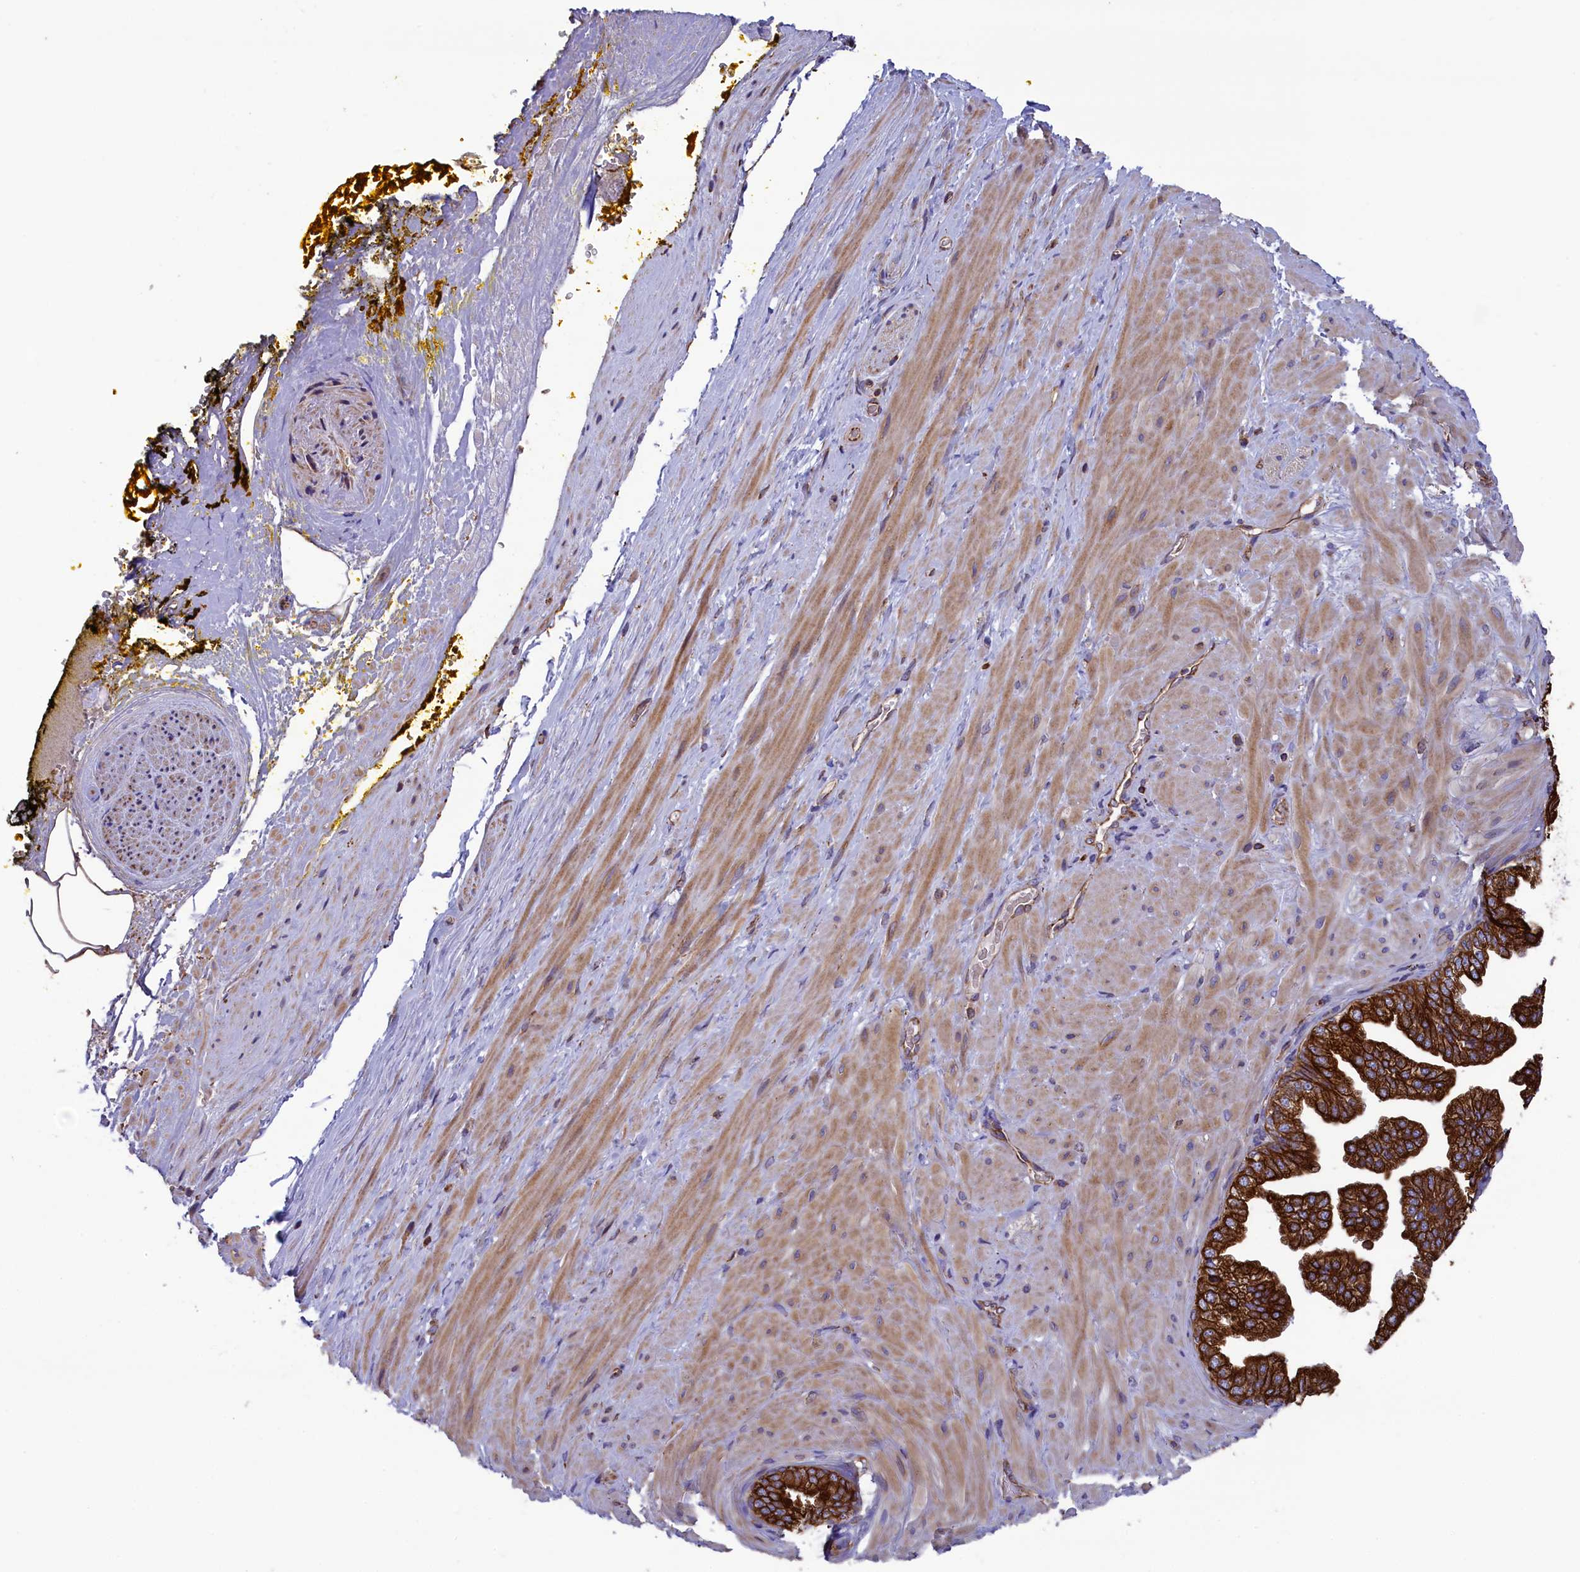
{"staining": {"intensity": "moderate", "quantity": "25%-75%", "location": "cytoplasmic/membranous"}, "tissue": "adipose tissue", "cell_type": "Adipocytes", "image_type": "normal", "snomed": [{"axis": "morphology", "description": "Normal tissue, NOS"}, {"axis": "morphology", "description": "Adenocarcinoma, Low grade"}, {"axis": "topography", "description": "Prostate"}, {"axis": "topography", "description": "Peripheral nerve tissue"}], "caption": "Moderate cytoplasmic/membranous positivity for a protein is present in approximately 25%-75% of adipocytes of benign adipose tissue using immunohistochemistry (IHC).", "gene": "GATB", "patient": {"sex": "male", "age": 63}}